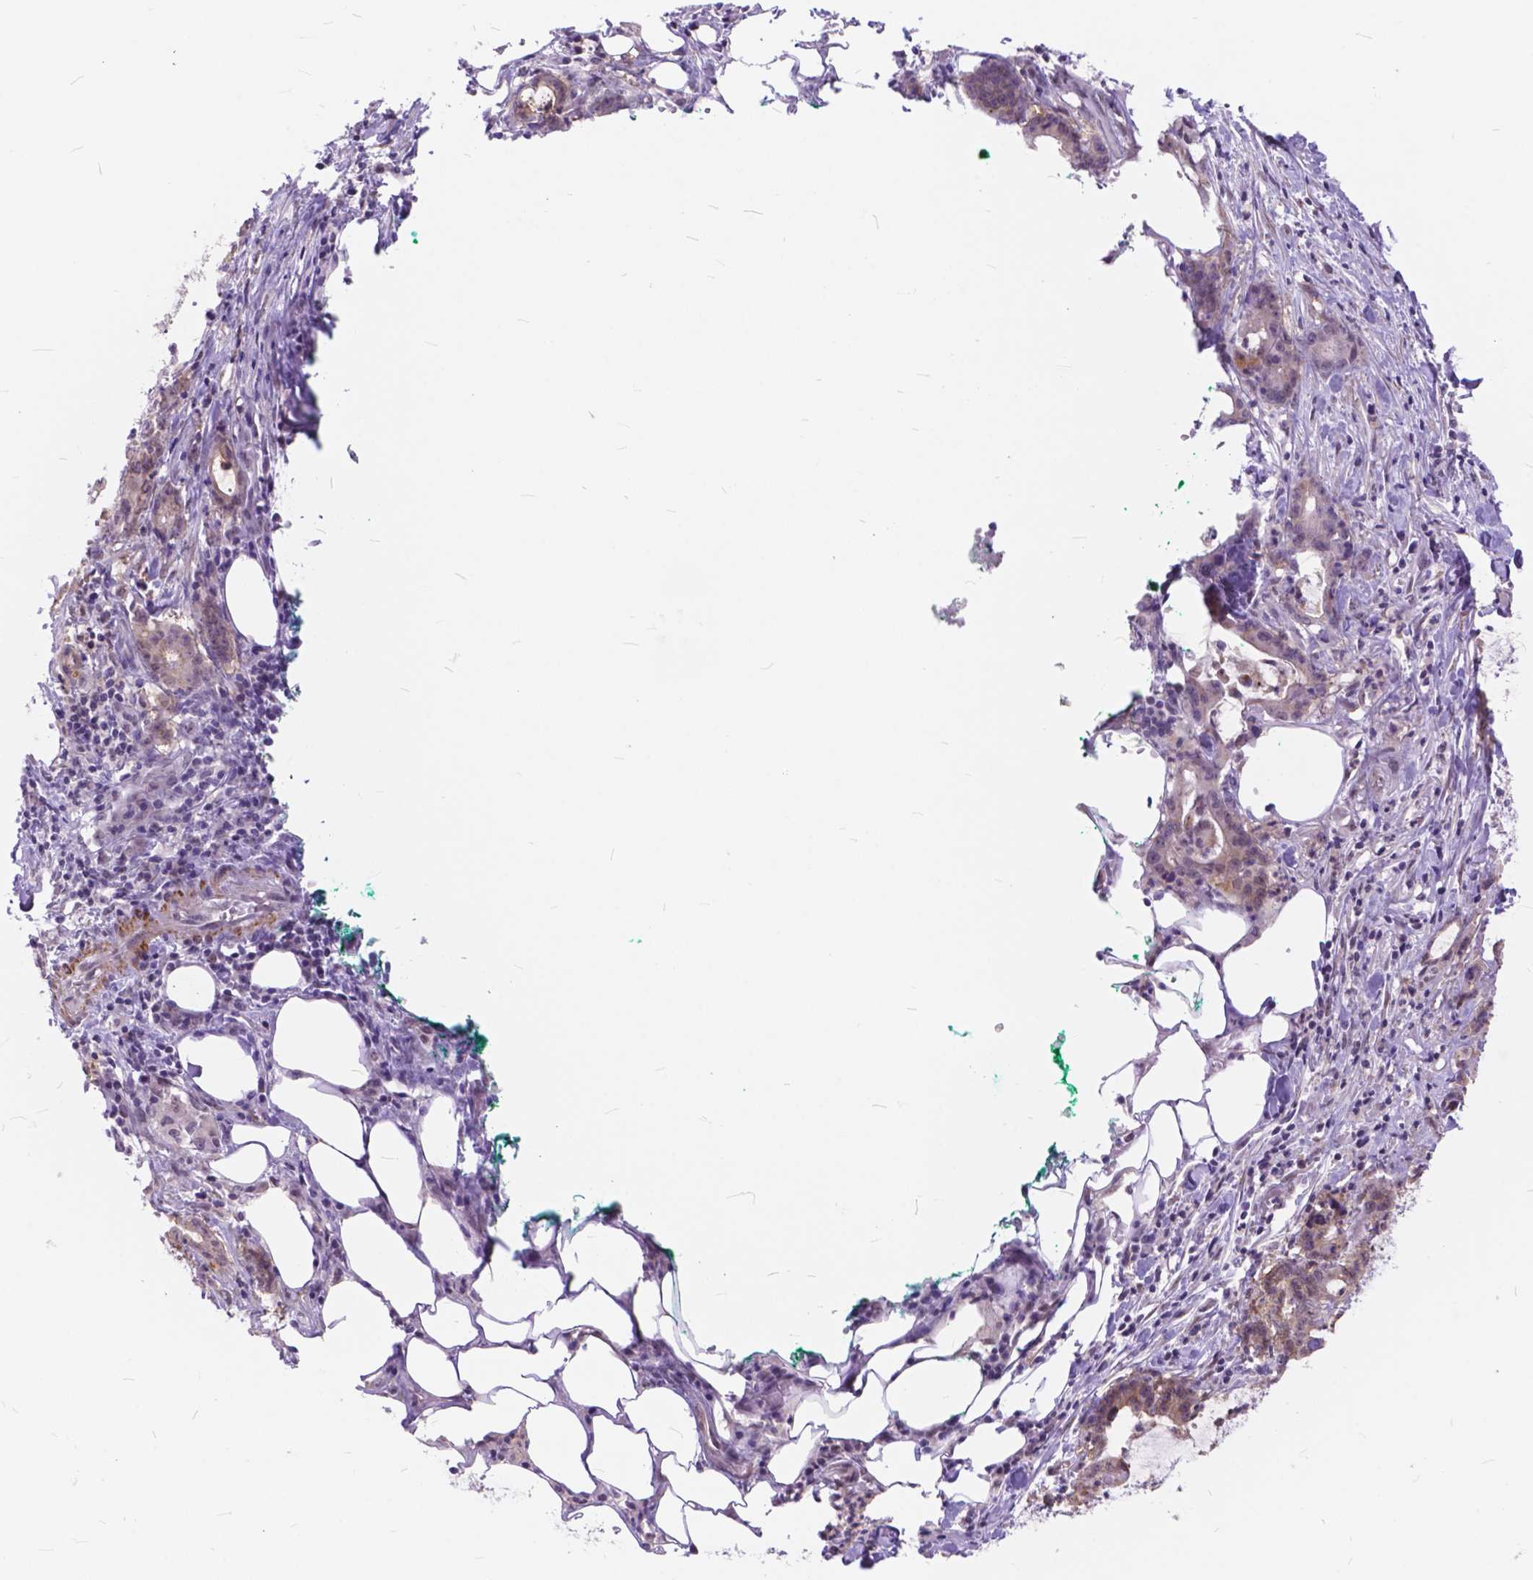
{"staining": {"intensity": "weak", "quantity": ">75%", "location": "cytoplasmic/membranous"}, "tissue": "stomach cancer", "cell_type": "Tumor cells", "image_type": "cancer", "snomed": [{"axis": "morphology", "description": "Adenocarcinoma, NOS"}, {"axis": "topography", "description": "Stomach, upper"}], "caption": "Protein expression analysis of stomach cancer (adenocarcinoma) displays weak cytoplasmic/membranous expression in approximately >75% of tumor cells. The staining was performed using DAB (3,3'-diaminobenzidine), with brown indicating positive protein expression. Nuclei are stained blue with hematoxylin.", "gene": "MAN2C1", "patient": {"sex": "male", "age": 68}}